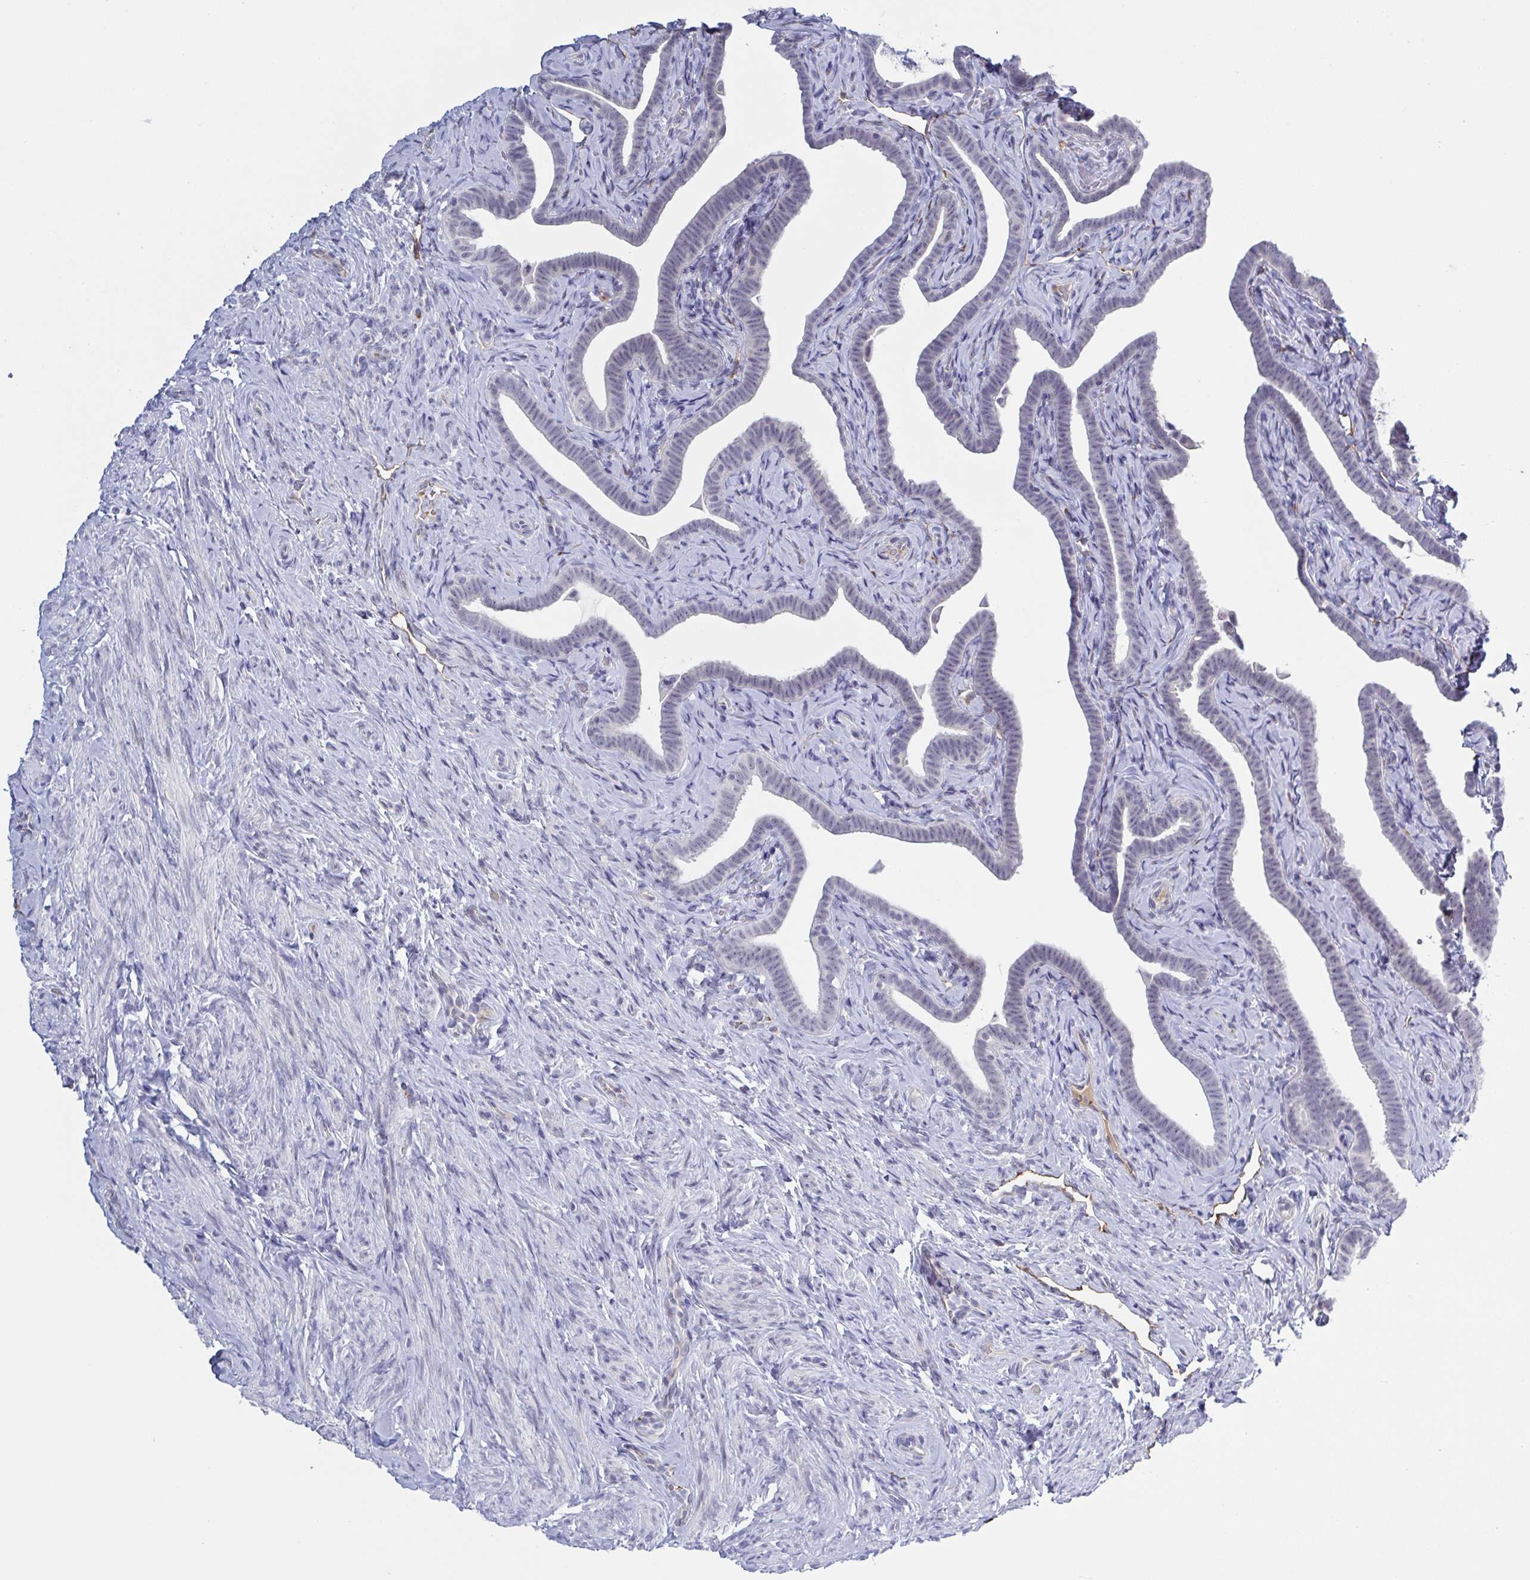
{"staining": {"intensity": "negative", "quantity": "none", "location": "none"}, "tissue": "fallopian tube", "cell_type": "Glandular cells", "image_type": "normal", "snomed": [{"axis": "morphology", "description": "Normal tissue, NOS"}, {"axis": "topography", "description": "Fallopian tube"}], "caption": "Immunohistochemistry (IHC) image of benign fallopian tube stained for a protein (brown), which exhibits no positivity in glandular cells.", "gene": "KDM4D", "patient": {"sex": "female", "age": 69}}